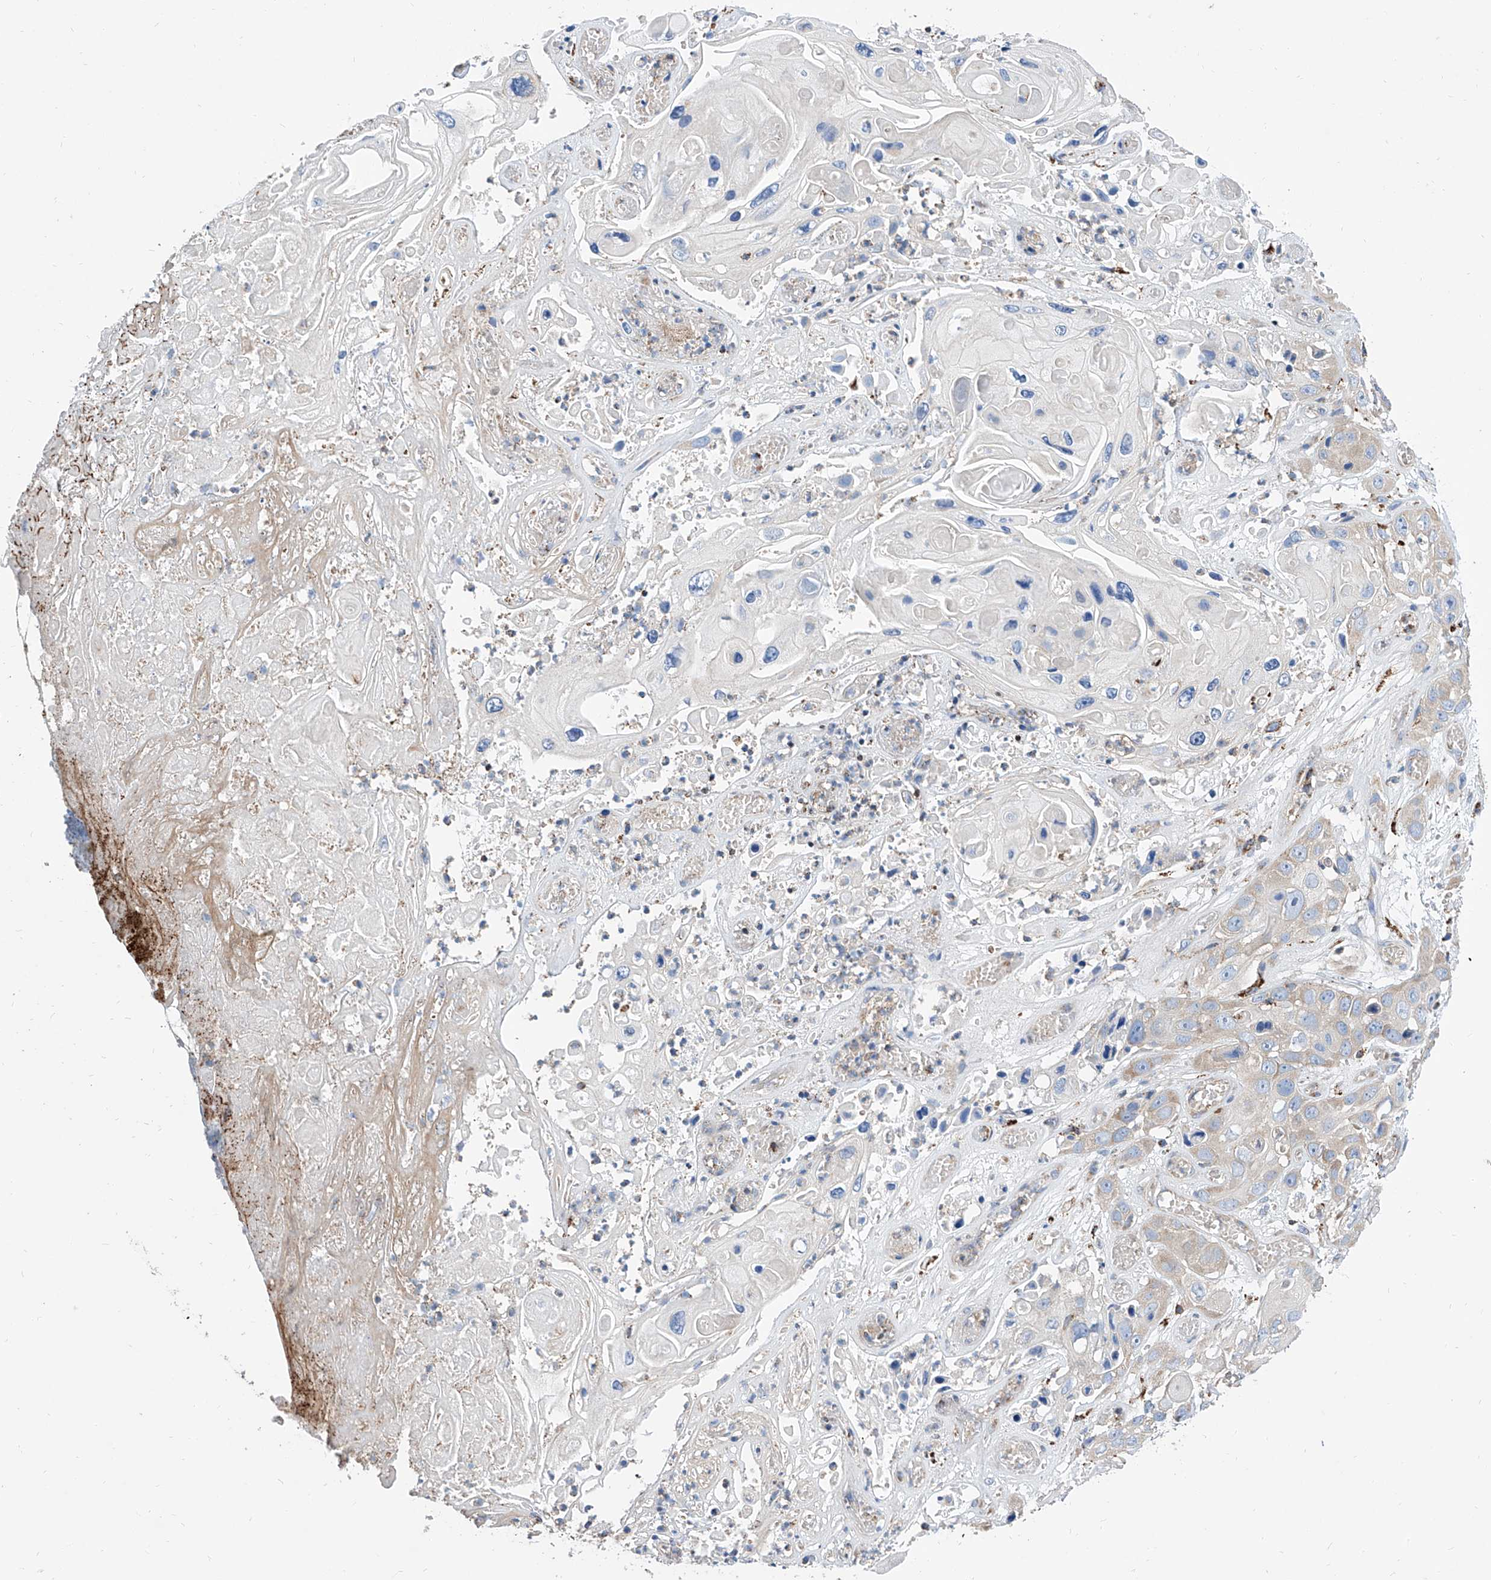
{"staining": {"intensity": "negative", "quantity": "none", "location": "none"}, "tissue": "skin cancer", "cell_type": "Tumor cells", "image_type": "cancer", "snomed": [{"axis": "morphology", "description": "Squamous cell carcinoma, NOS"}, {"axis": "topography", "description": "Skin"}], "caption": "Tumor cells are negative for protein expression in human skin squamous cell carcinoma.", "gene": "CPNE5", "patient": {"sex": "male", "age": 55}}